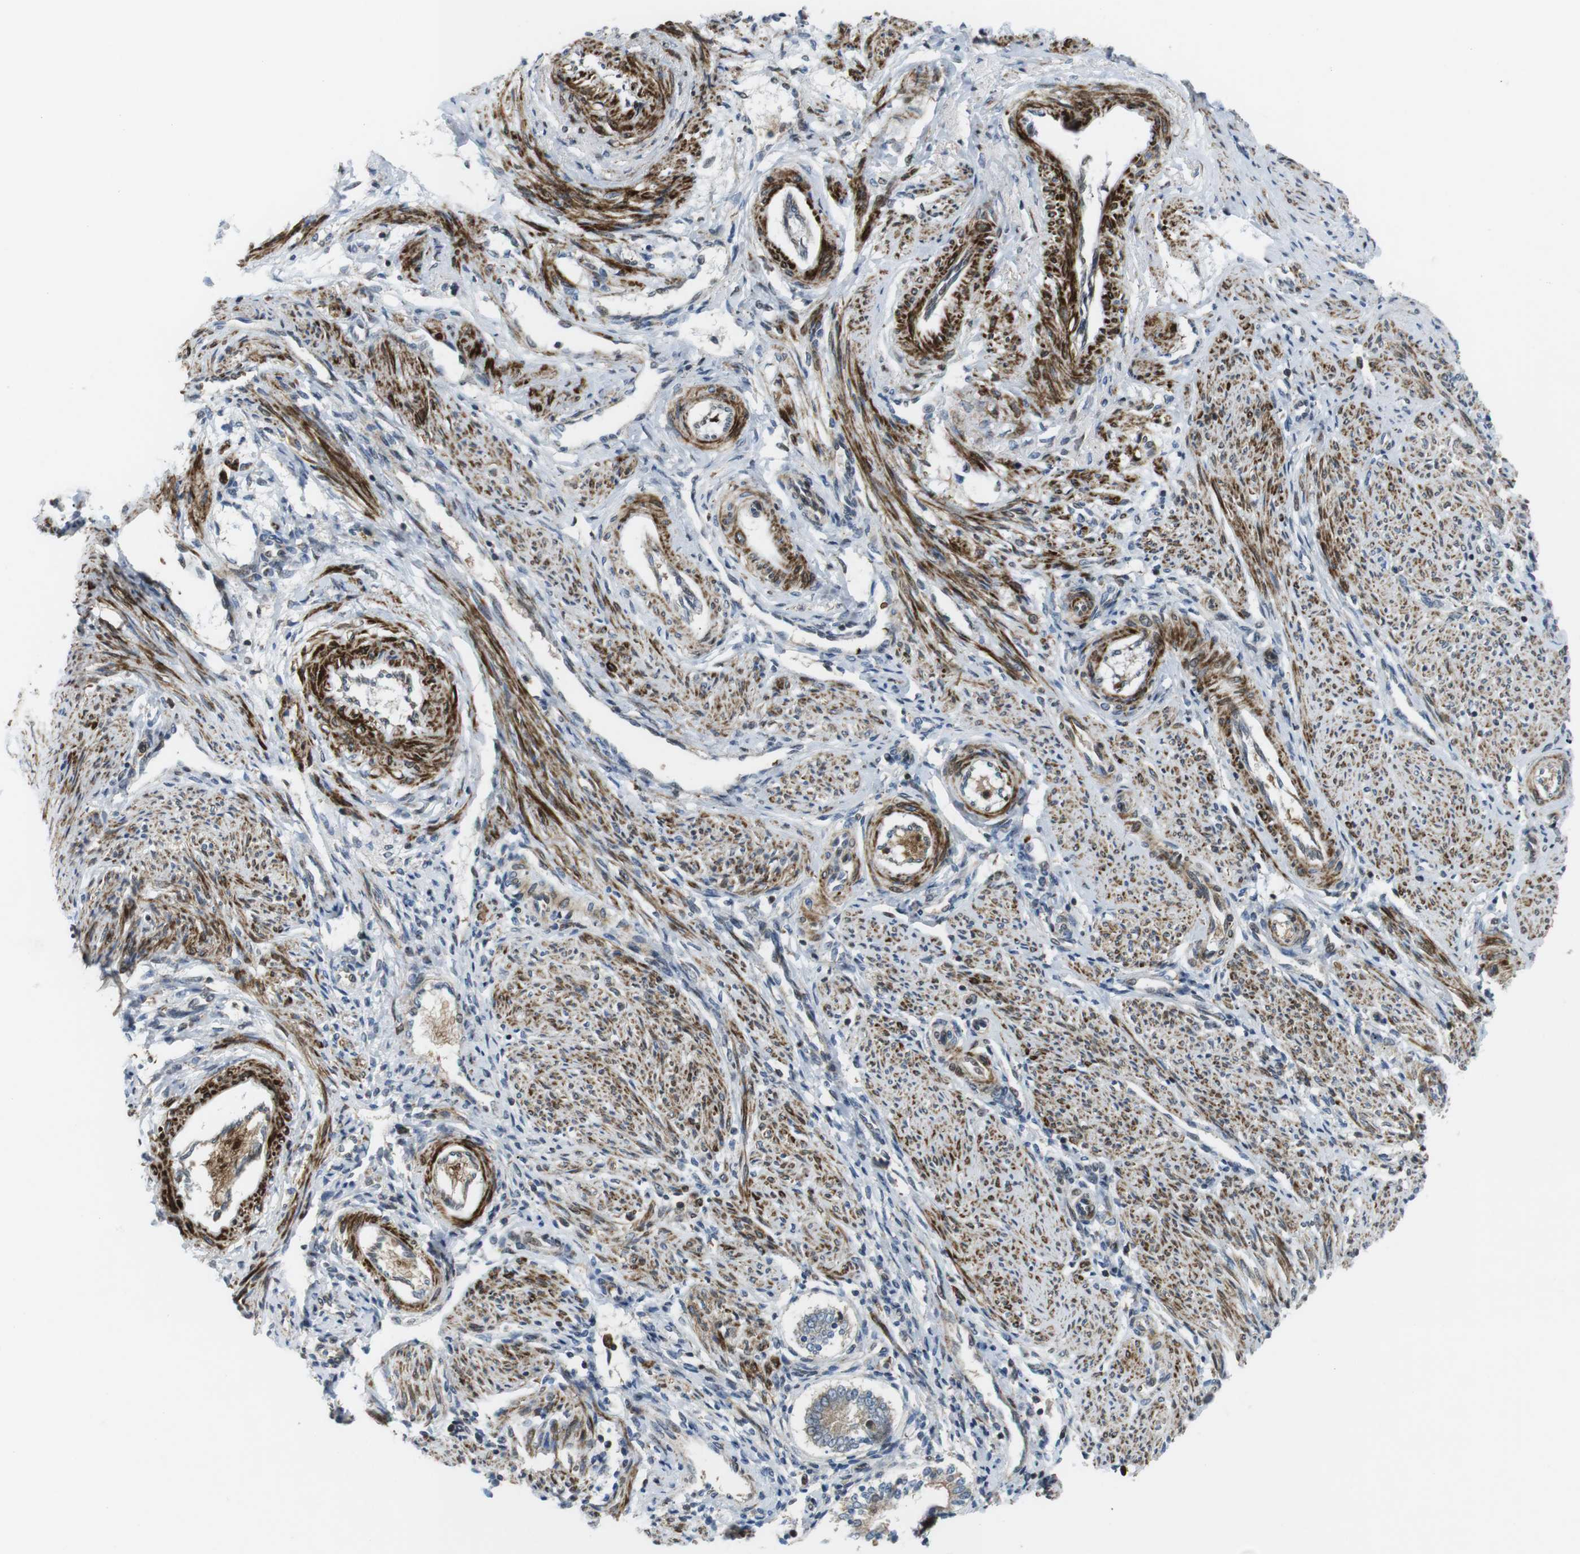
{"staining": {"intensity": "moderate", "quantity": "25%-75%", "location": "cytoplasmic/membranous"}, "tissue": "endometrium", "cell_type": "Cells in endometrial stroma", "image_type": "normal", "snomed": [{"axis": "morphology", "description": "Normal tissue, NOS"}, {"axis": "topography", "description": "Endometrium"}], "caption": "Cells in endometrial stroma show medium levels of moderate cytoplasmic/membranous staining in about 25%-75% of cells in unremarkable human endometrium. Immunohistochemistry stains the protein in brown and the nuclei are stained blue.", "gene": "CUL7", "patient": {"sex": "female", "age": 42}}